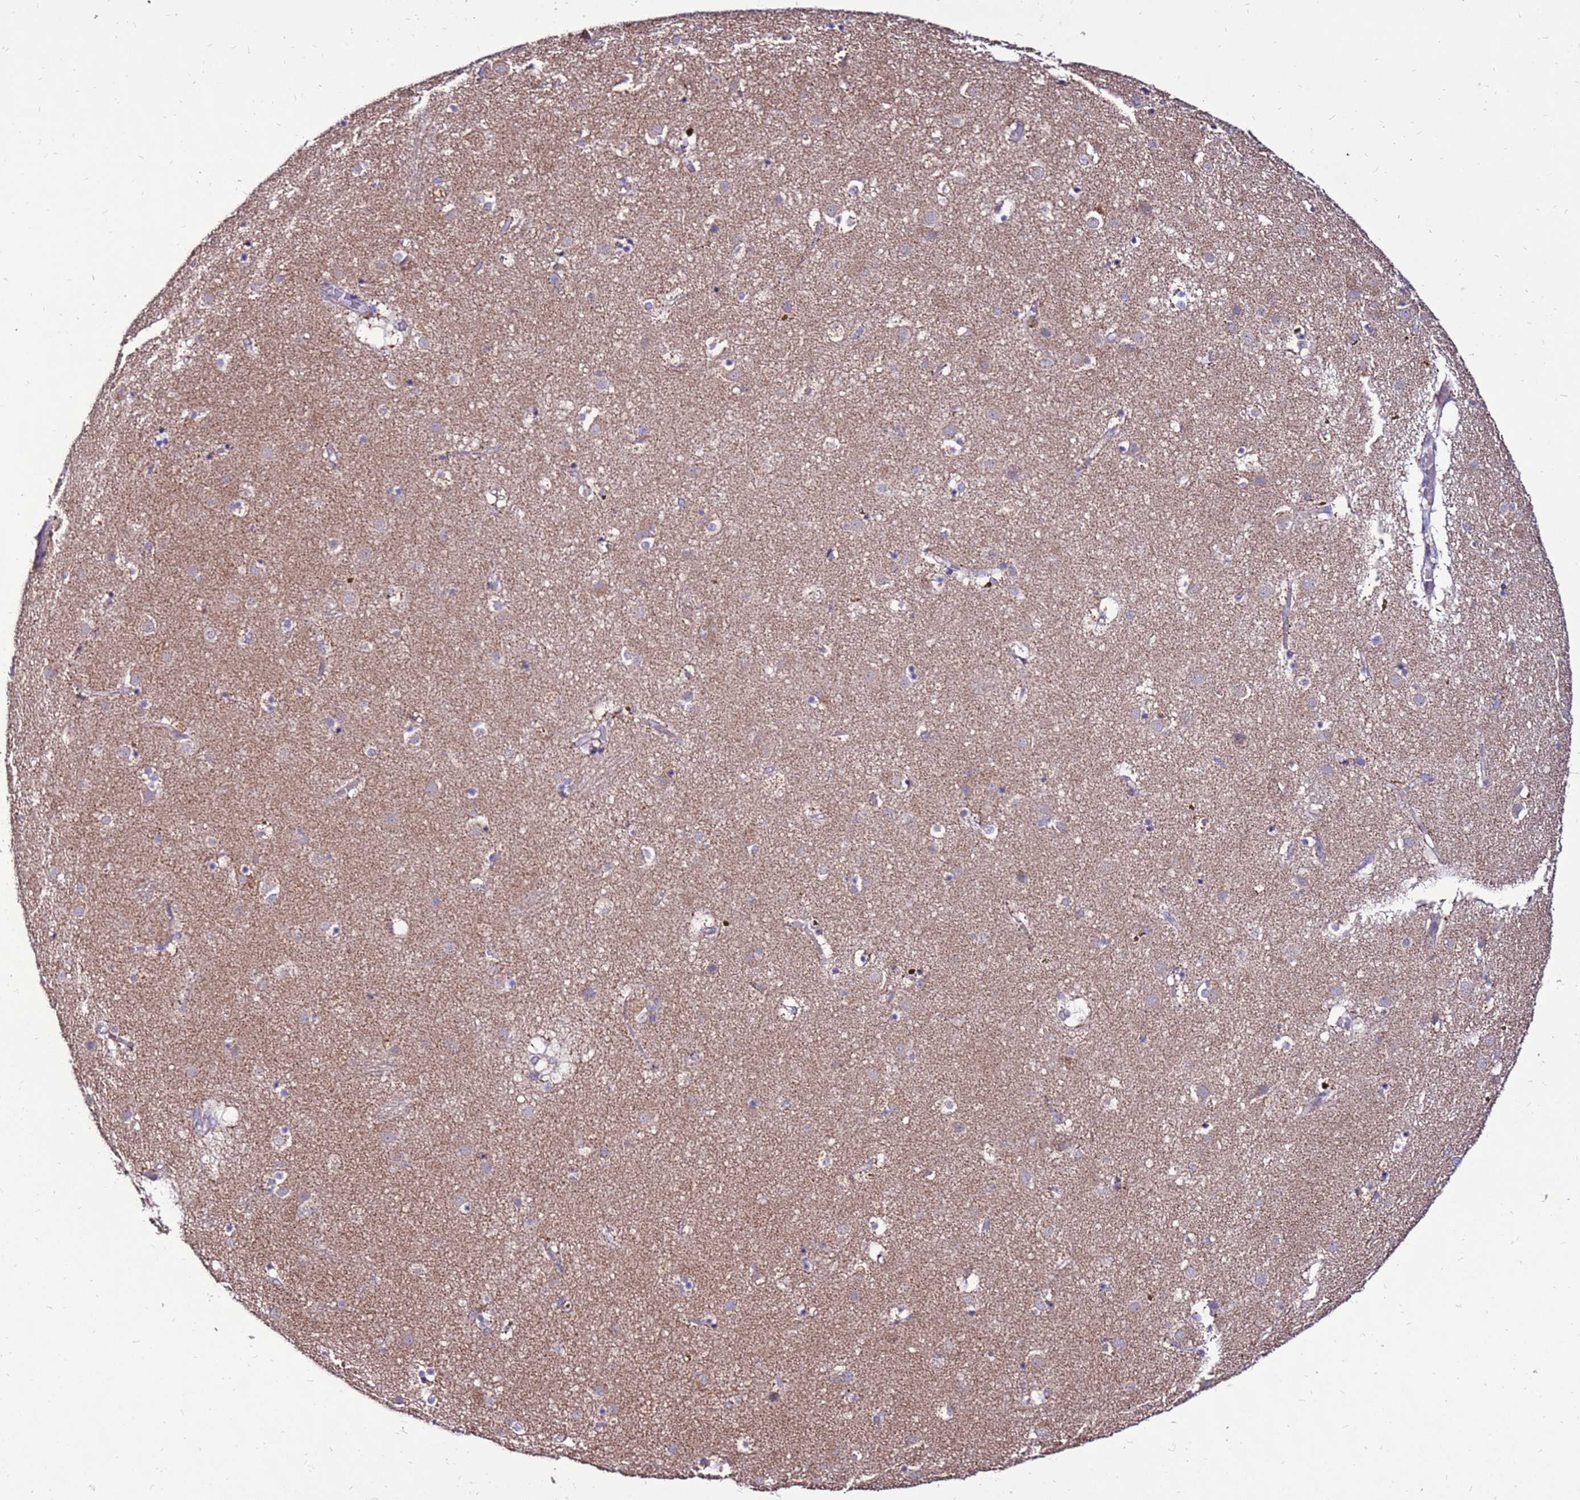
{"staining": {"intensity": "weak", "quantity": "25%-75%", "location": "cytoplasmic/membranous"}, "tissue": "caudate", "cell_type": "Glial cells", "image_type": "normal", "snomed": [{"axis": "morphology", "description": "Normal tissue, NOS"}, {"axis": "topography", "description": "Lateral ventricle wall"}], "caption": "Immunohistochemical staining of benign caudate reveals low levels of weak cytoplasmic/membranous expression in about 25%-75% of glial cells.", "gene": "SPSB3", "patient": {"sex": "male", "age": 70}}